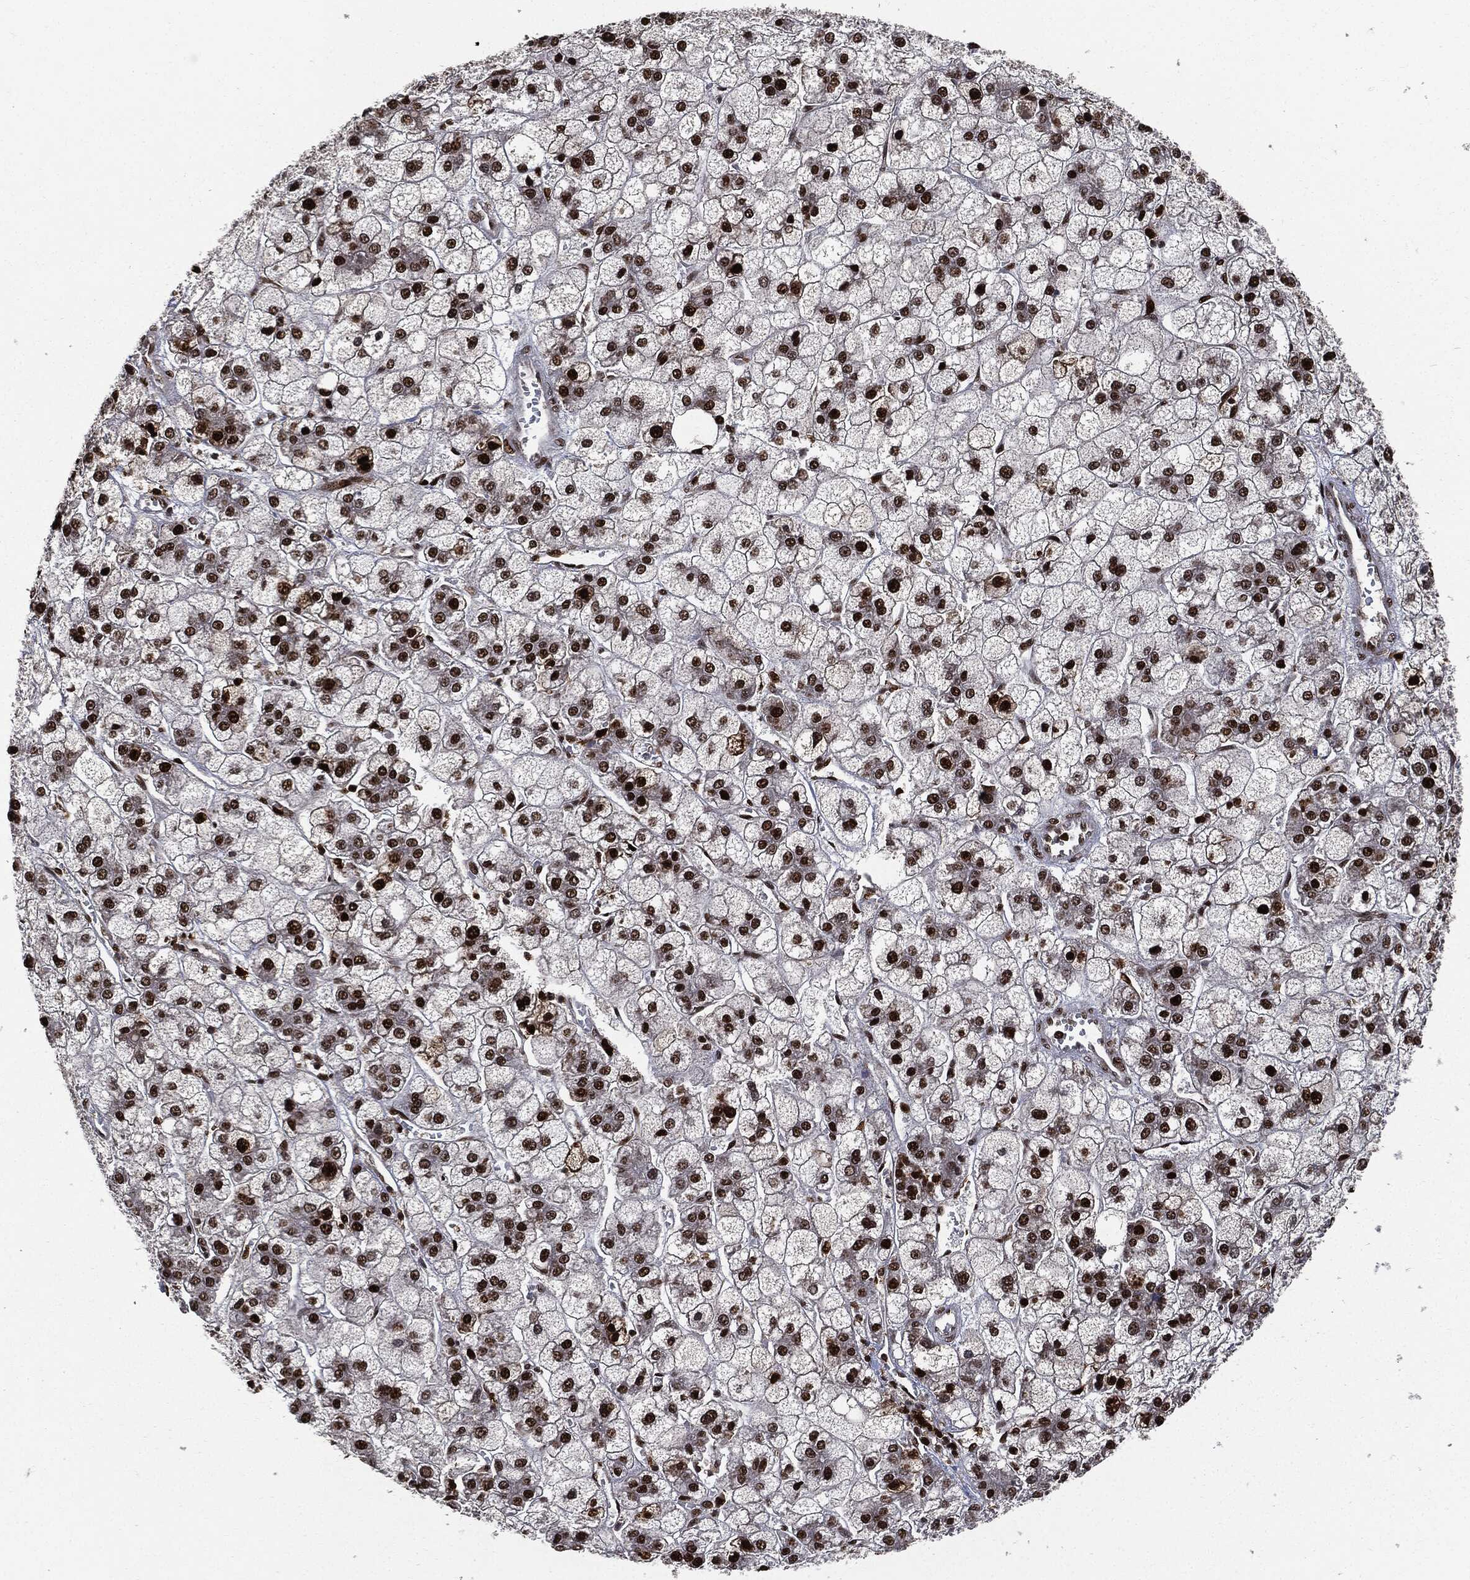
{"staining": {"intensity": "strong", "quantity": "25%-75%", "location": "nuclear"}, "tissue": "liver cancer", "cell_type": "Tumor cells", "image_type": "cancer", "snomed": [{"axis": "morphology", "description": "Carcinoma, Hepatocellular, NOS"}, {"axis": "topography", "description": "Liver"}], "caption": "Hepatocellular carcinoma (liver) stained with DAB IHC demonstrates high levels of strong nuclear positivity in approximately 25%-75% of tumor cells.", "gene": "PCNA", "patient": {"sex": "male", "age": 73}}